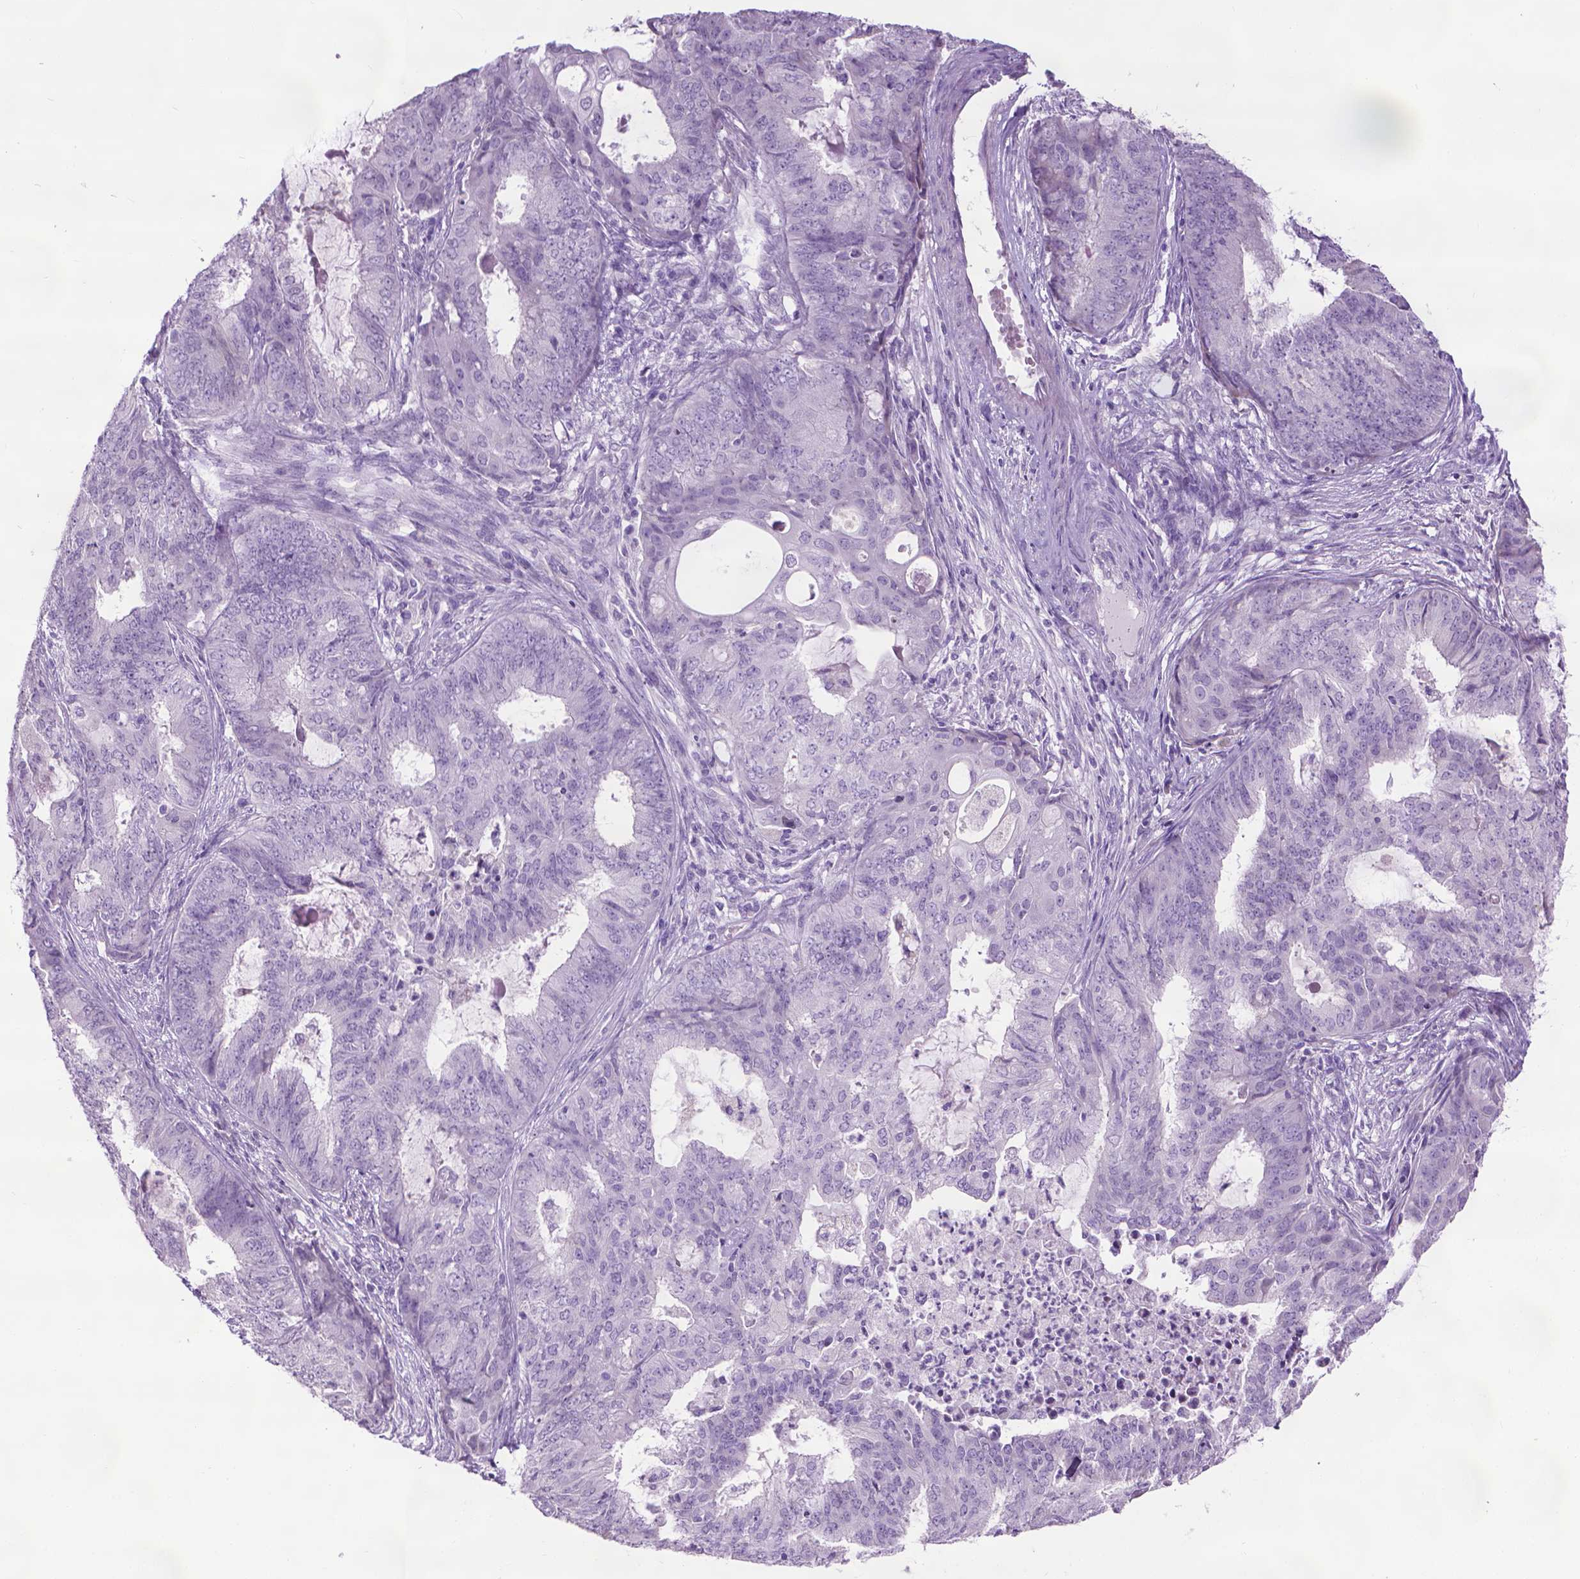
{"staining": {"intensity": "negative", "quantity": "none", "location": "none"}, "tissue": "endometrial cancer", "cell_type": "Tumor cells", "image_type": "cancer", "snomed": [{"axis": "morphology", "description": "Adenocarcinoma, NOS"}, {"axis": "topography", "description": "Endometrium"}], "caption": "The image reveals no staining of tumor cells in endometrial cancer (adenocarcinoma).", "gene": "DNAI7", "patient": {"sex": "female", "age": 62}}